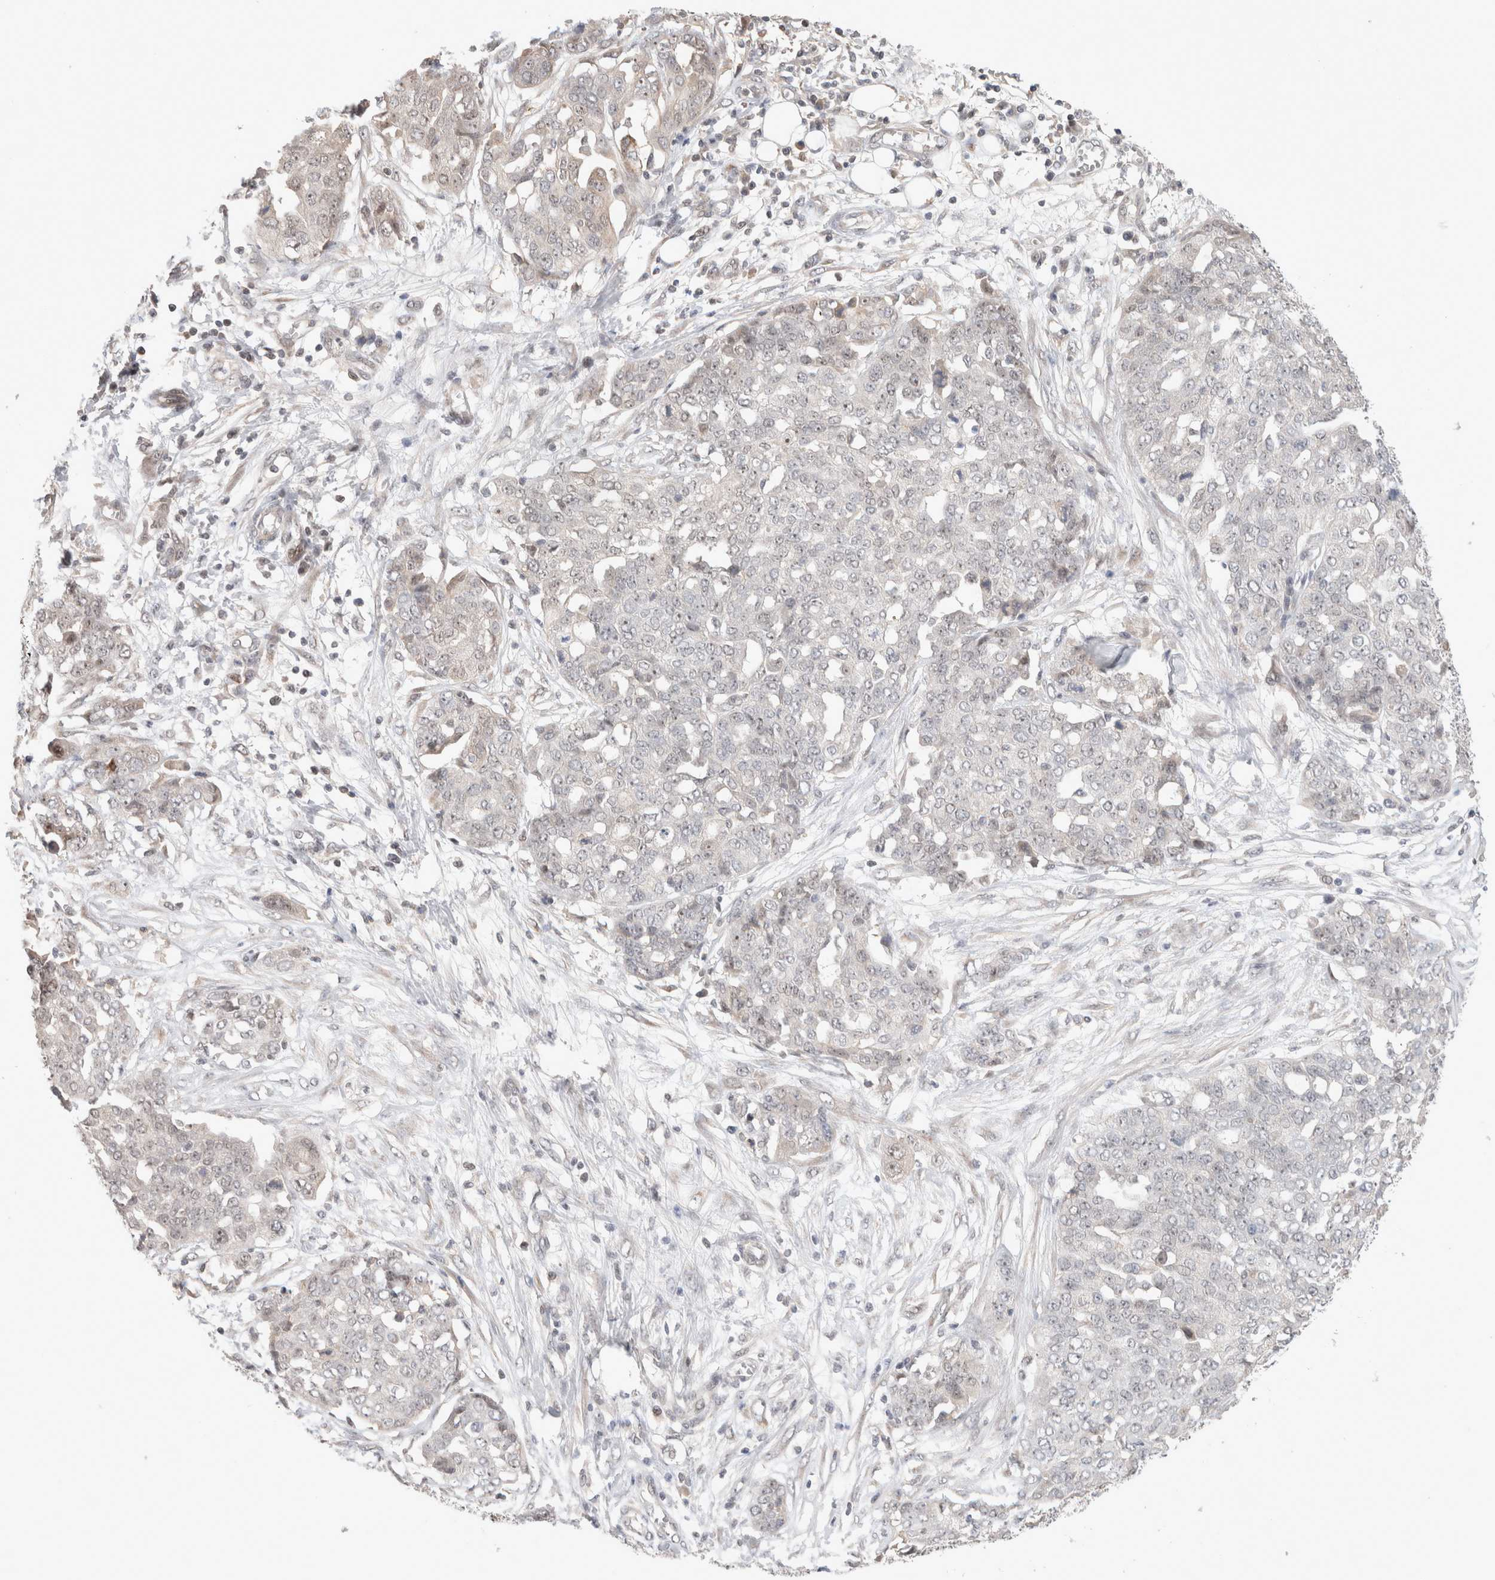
{"staining": {"intensity": "weak", "quantity": "<25%", "location": "cytoplasmic/membranous,nuclear"}, "tissue": "ovarian cancer", "cell_type": "Tumor cells", "image_type": "cancer", "snomed": [{"axis": "morphology", "description": "Cystadenocarcinoma, serous, NOS"}, {"axis": "topography", "description": "Soft tissue"}, {"axis": "topography", "description": "Ovary"}], "caption": "Photomicrograph shows no significant protein positivity in tumor cells of ovarian serous cystadenocarcinoma.", "gene": "SYDE2", "patient": {"sex": "female", "age": 57}}